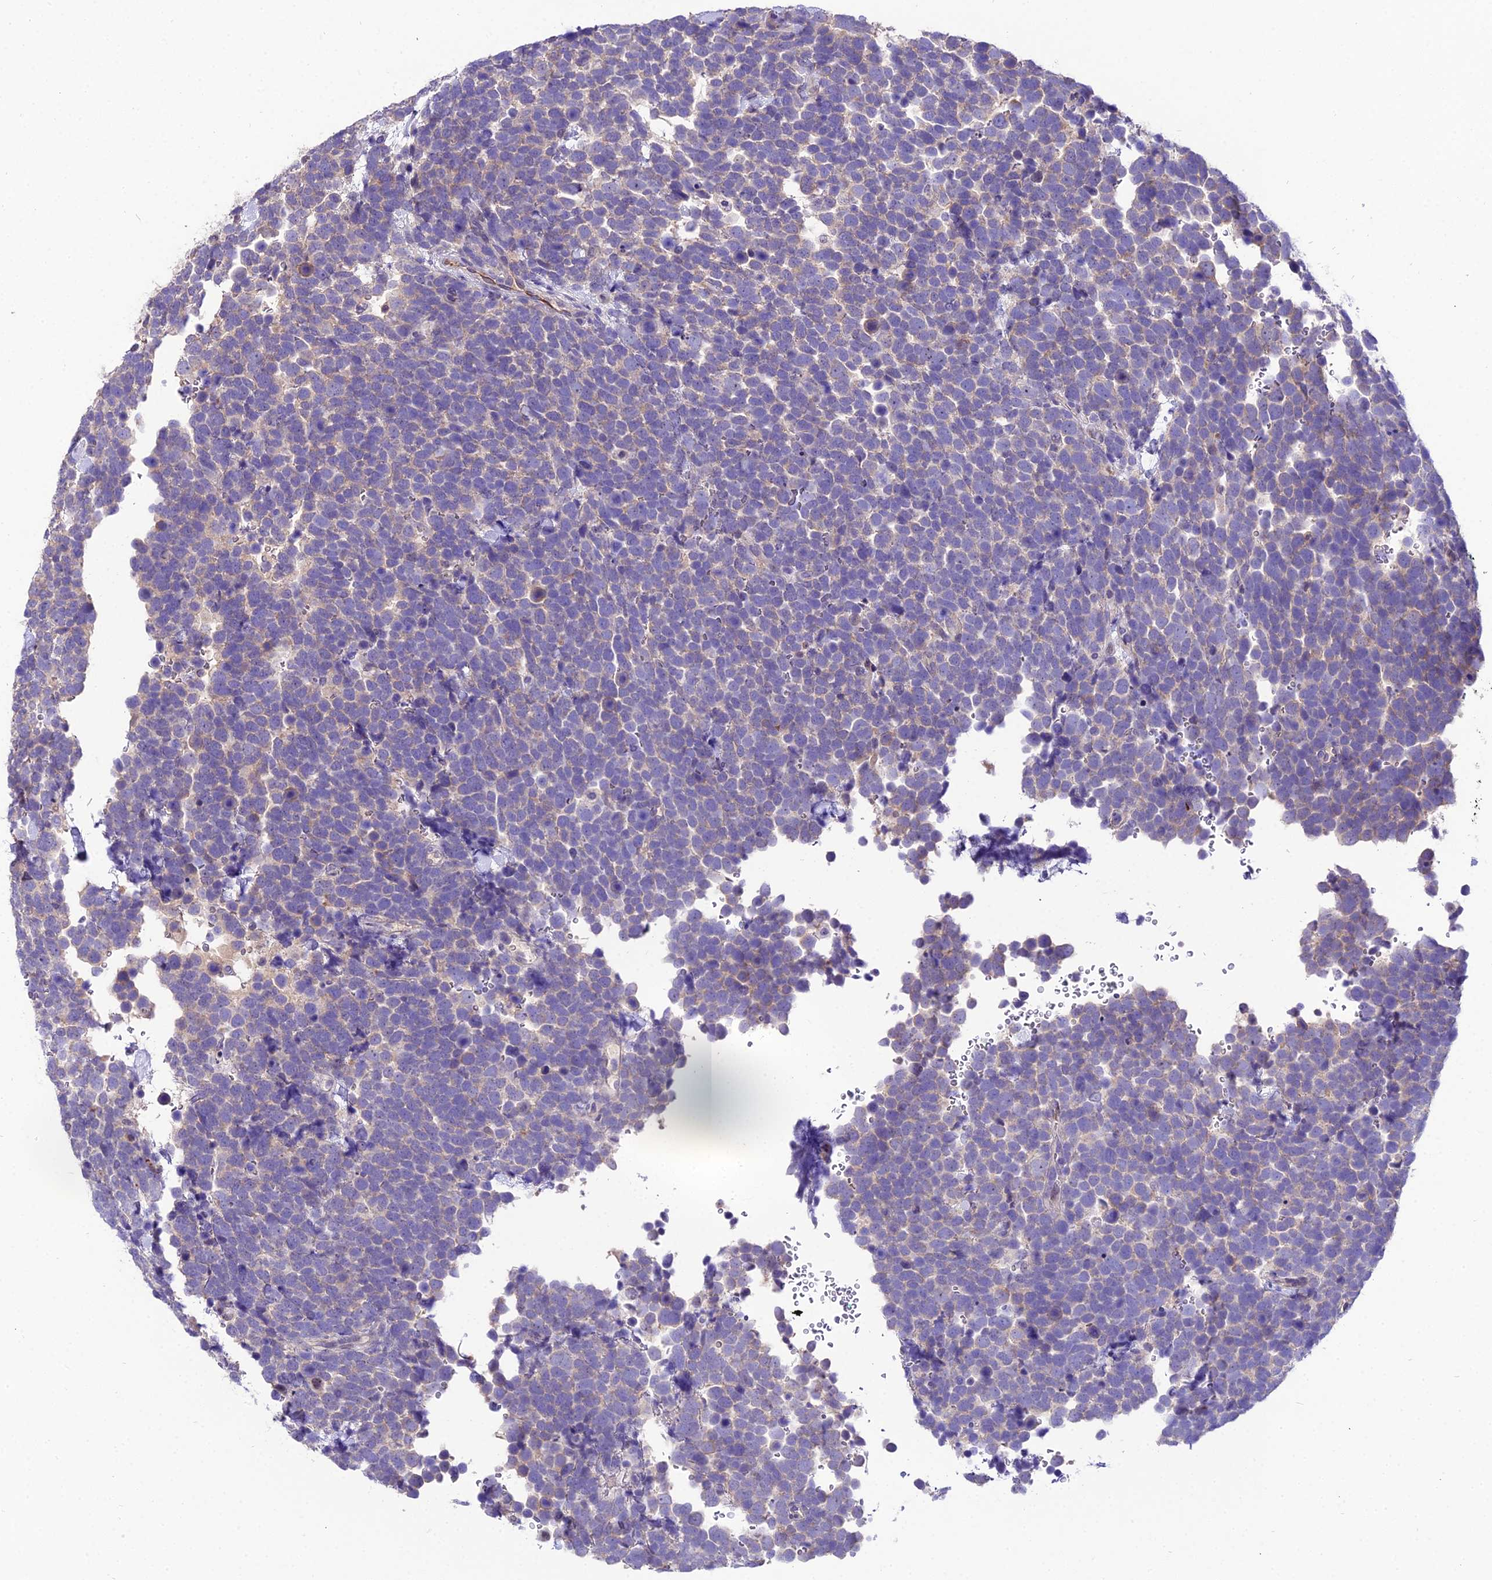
{"staining": {"intensity": "weak", "quantity": "<25%", "location": "cytoplasmic/membranous"}, "tissue": "urothelial cancer", "cell_type": "Tumor cells", "image_type": "cancer", "snomed": [{"axis": "morphology", "description": "Urothelial carcinoma, High grade"}, {"axis": "topography", "description": "Urinary bladder"}], "caption": "Urothelial cancer was stained to show a protein in brown. There is no significant expression in tumor cells.", "gene": "SHQ1", "patient": {"sex": "female", "age": 82}}